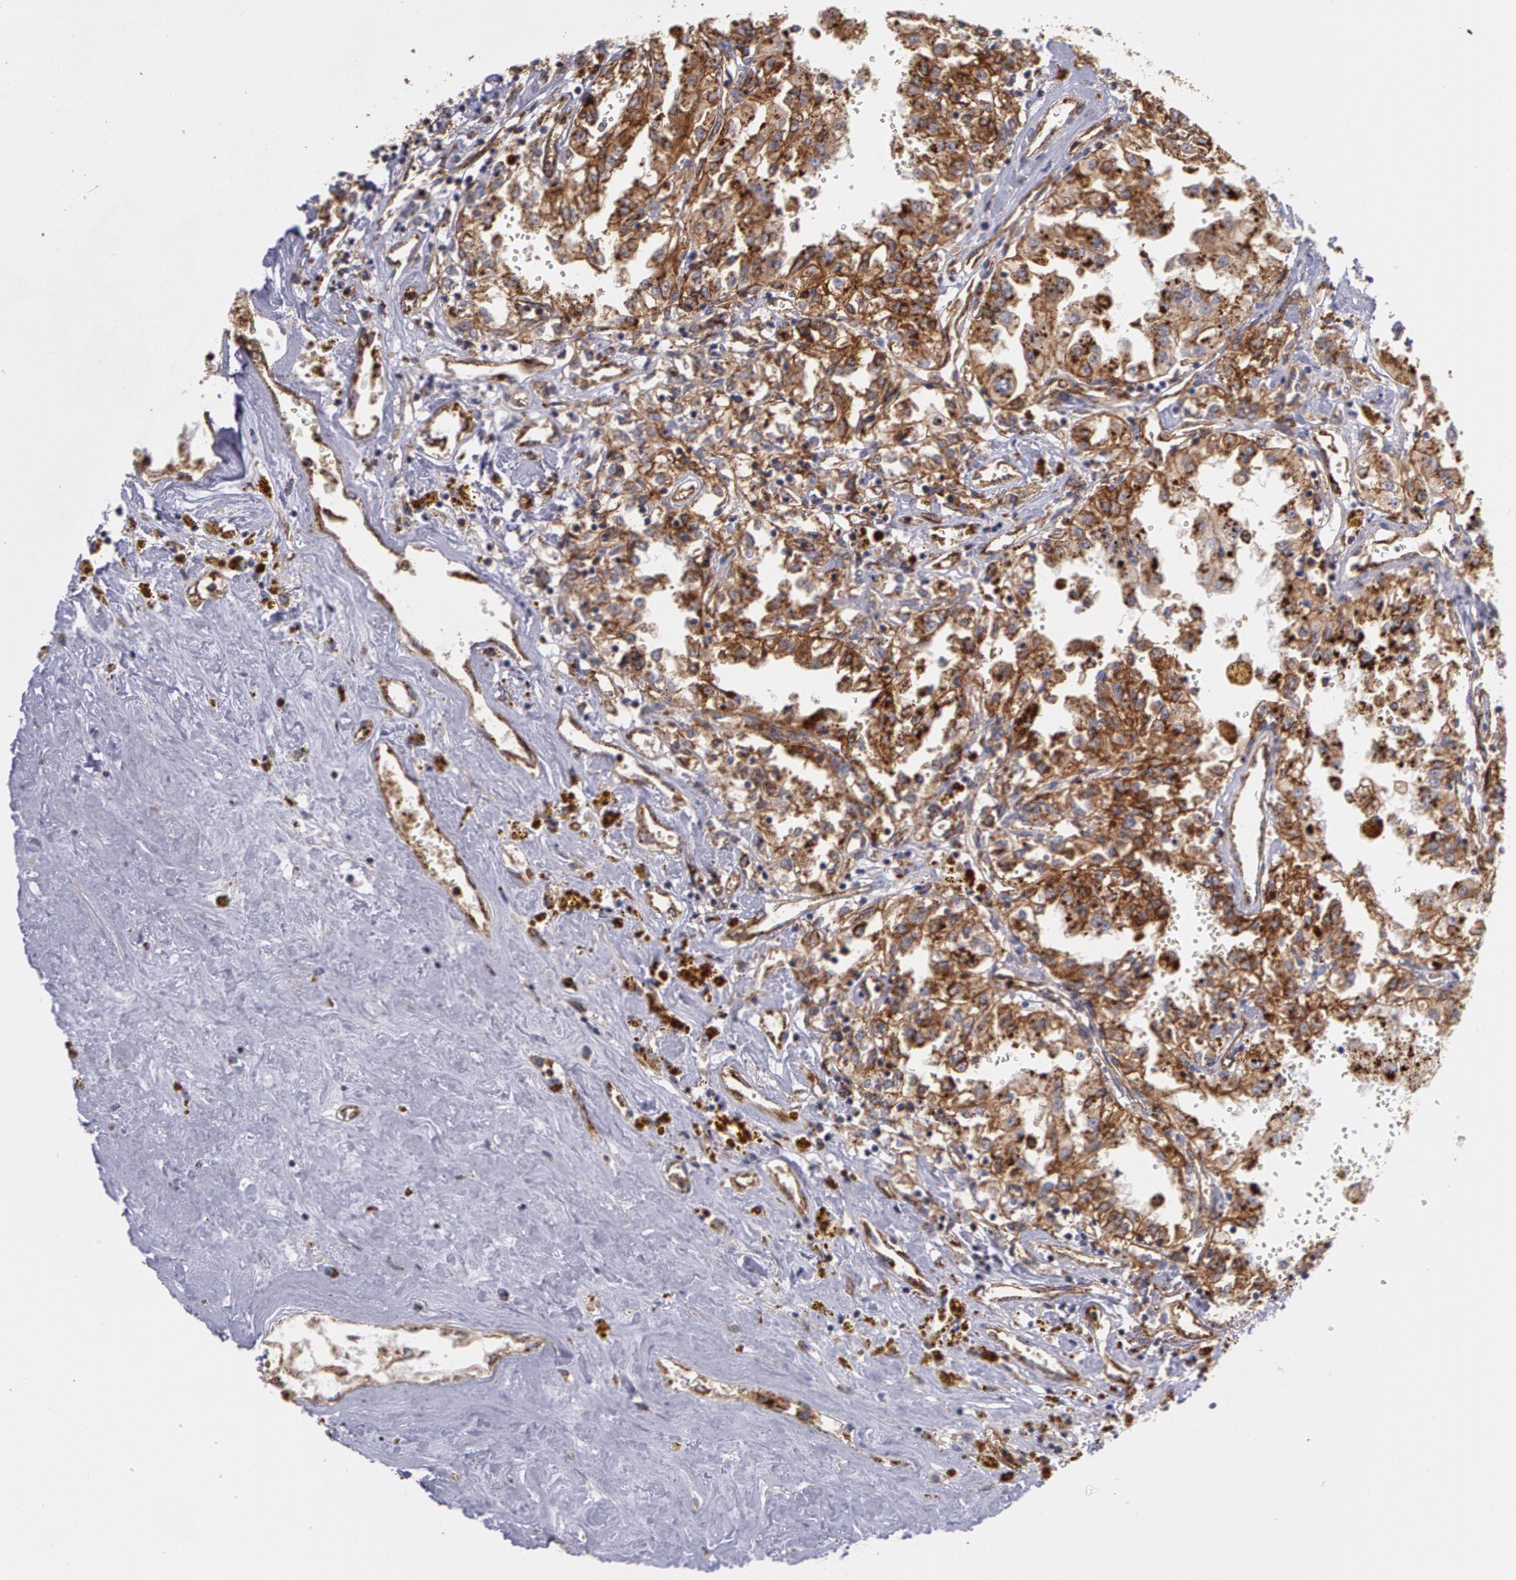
{"staining": {"intensity": "strong", "quantity": ">75%", "location": "cytoplasmic/membranous"}, "tissue": "renal cancer", "cell_type": "Tumor cells", "image_type": "cancer", "snomed": [{"axis": "morphology", "description": "Adenocarcinoma, NOS"}, {"axis": "topography", "description": "Kidney"}], "caption": "A high amount of strong cytoplasmic/membranous expression is identified in approximately >75% of tumor cells in renal cancer tissue. The staining was performed using DAB to visualize the protein expression in brown, while the nuclei were stained in blue with hematoxylin (Magnification: 20x).", "gene": "FLOT2", "patient": {"sex": "male", "age": 78}}